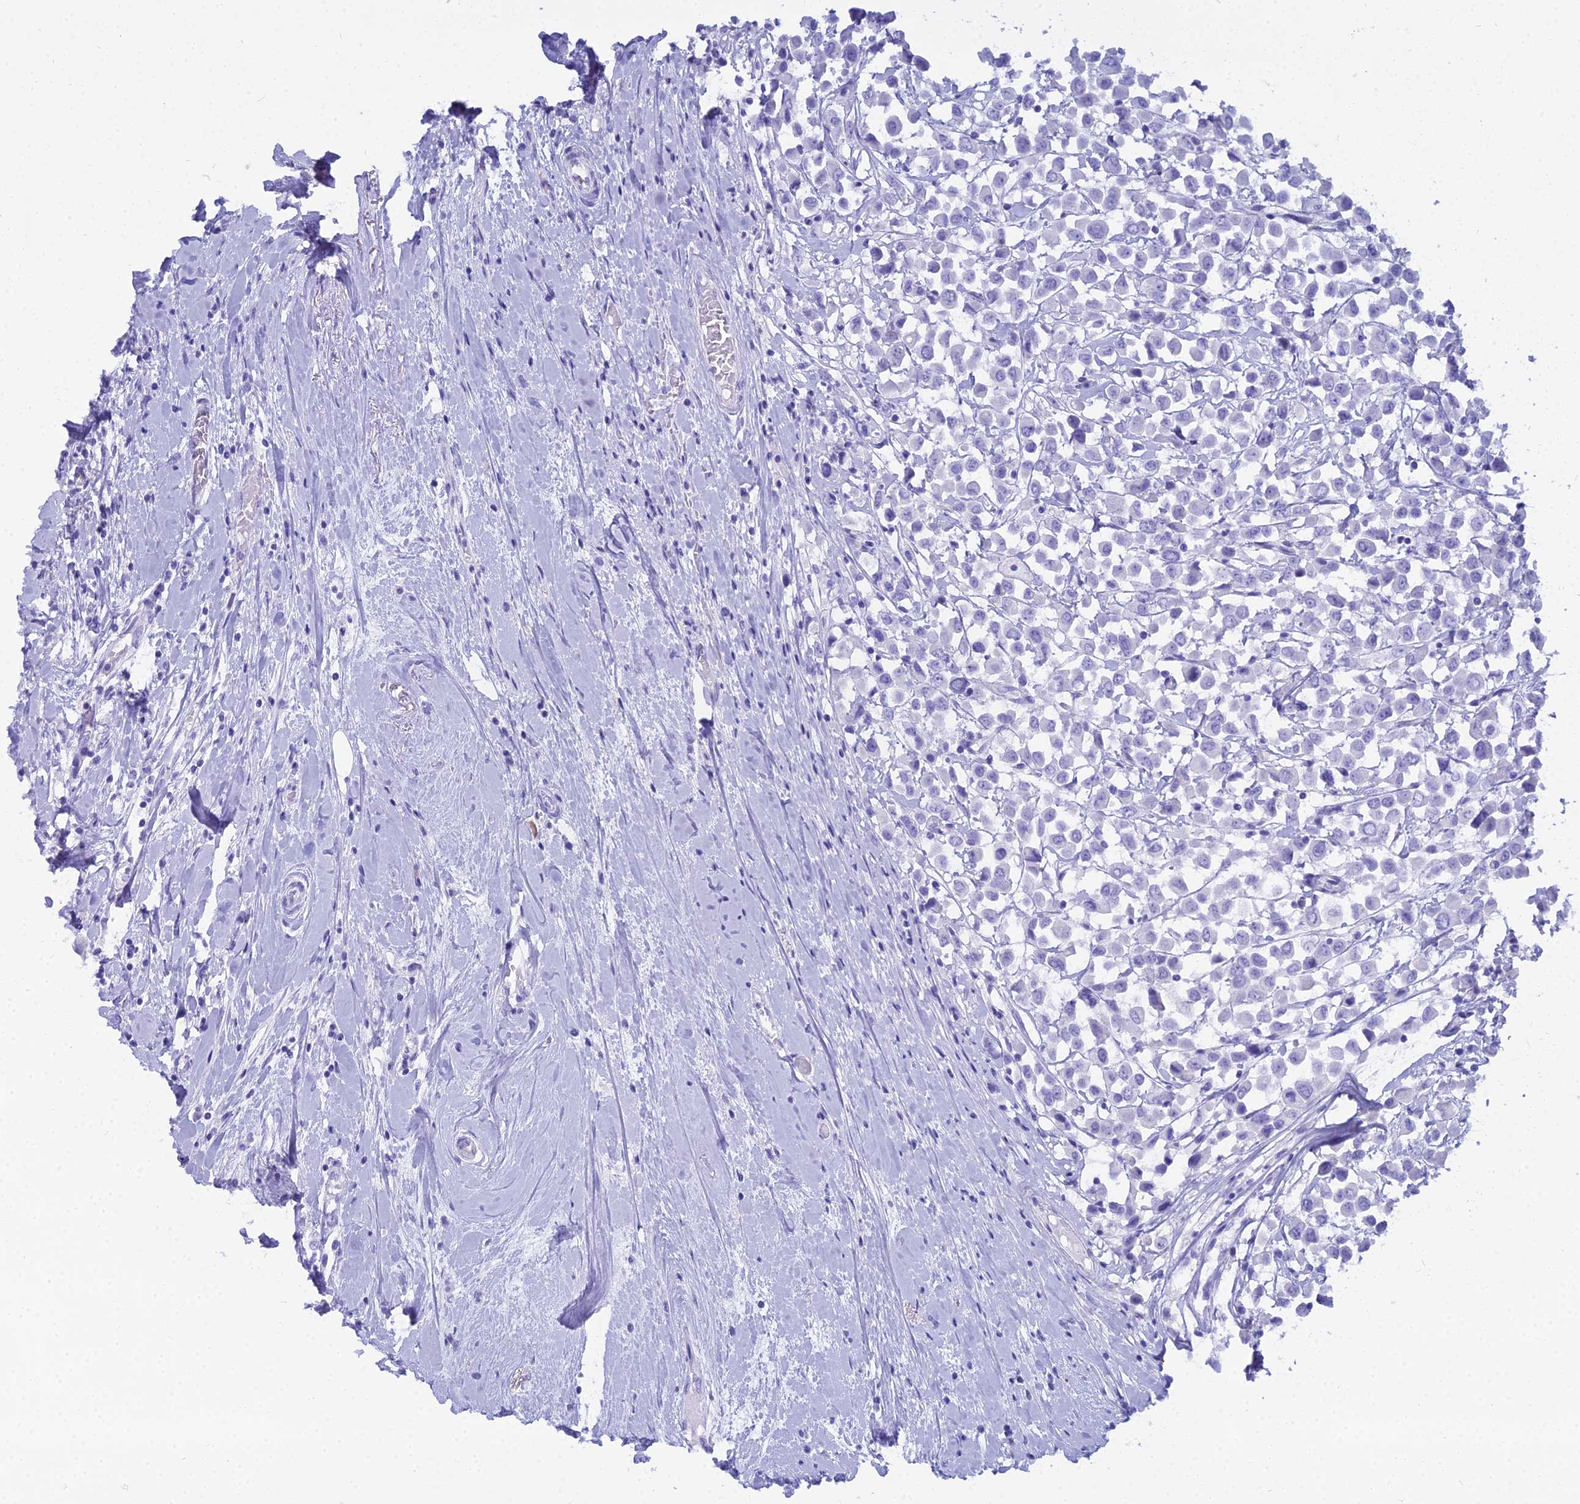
{"staining": {"intensity": "negative", "quantity": "none", "location": "none"}, "tissue": "breast cancer", "cell_type": "Tumor cells", "image_type": "cancer", "snomed": [{"axis": "morphology", "description": "Duct carcinoma"}, {"axis": "topography", "description": "Breast"}], "caption": "The immunohistochemistry (IHC) photomicrograph has no significant staining in tumor cells of breast cancer (invasive ductal carcinoma) tissue.", "gene": "CGB2", "patient": {"sex": "female", "age": 61}}